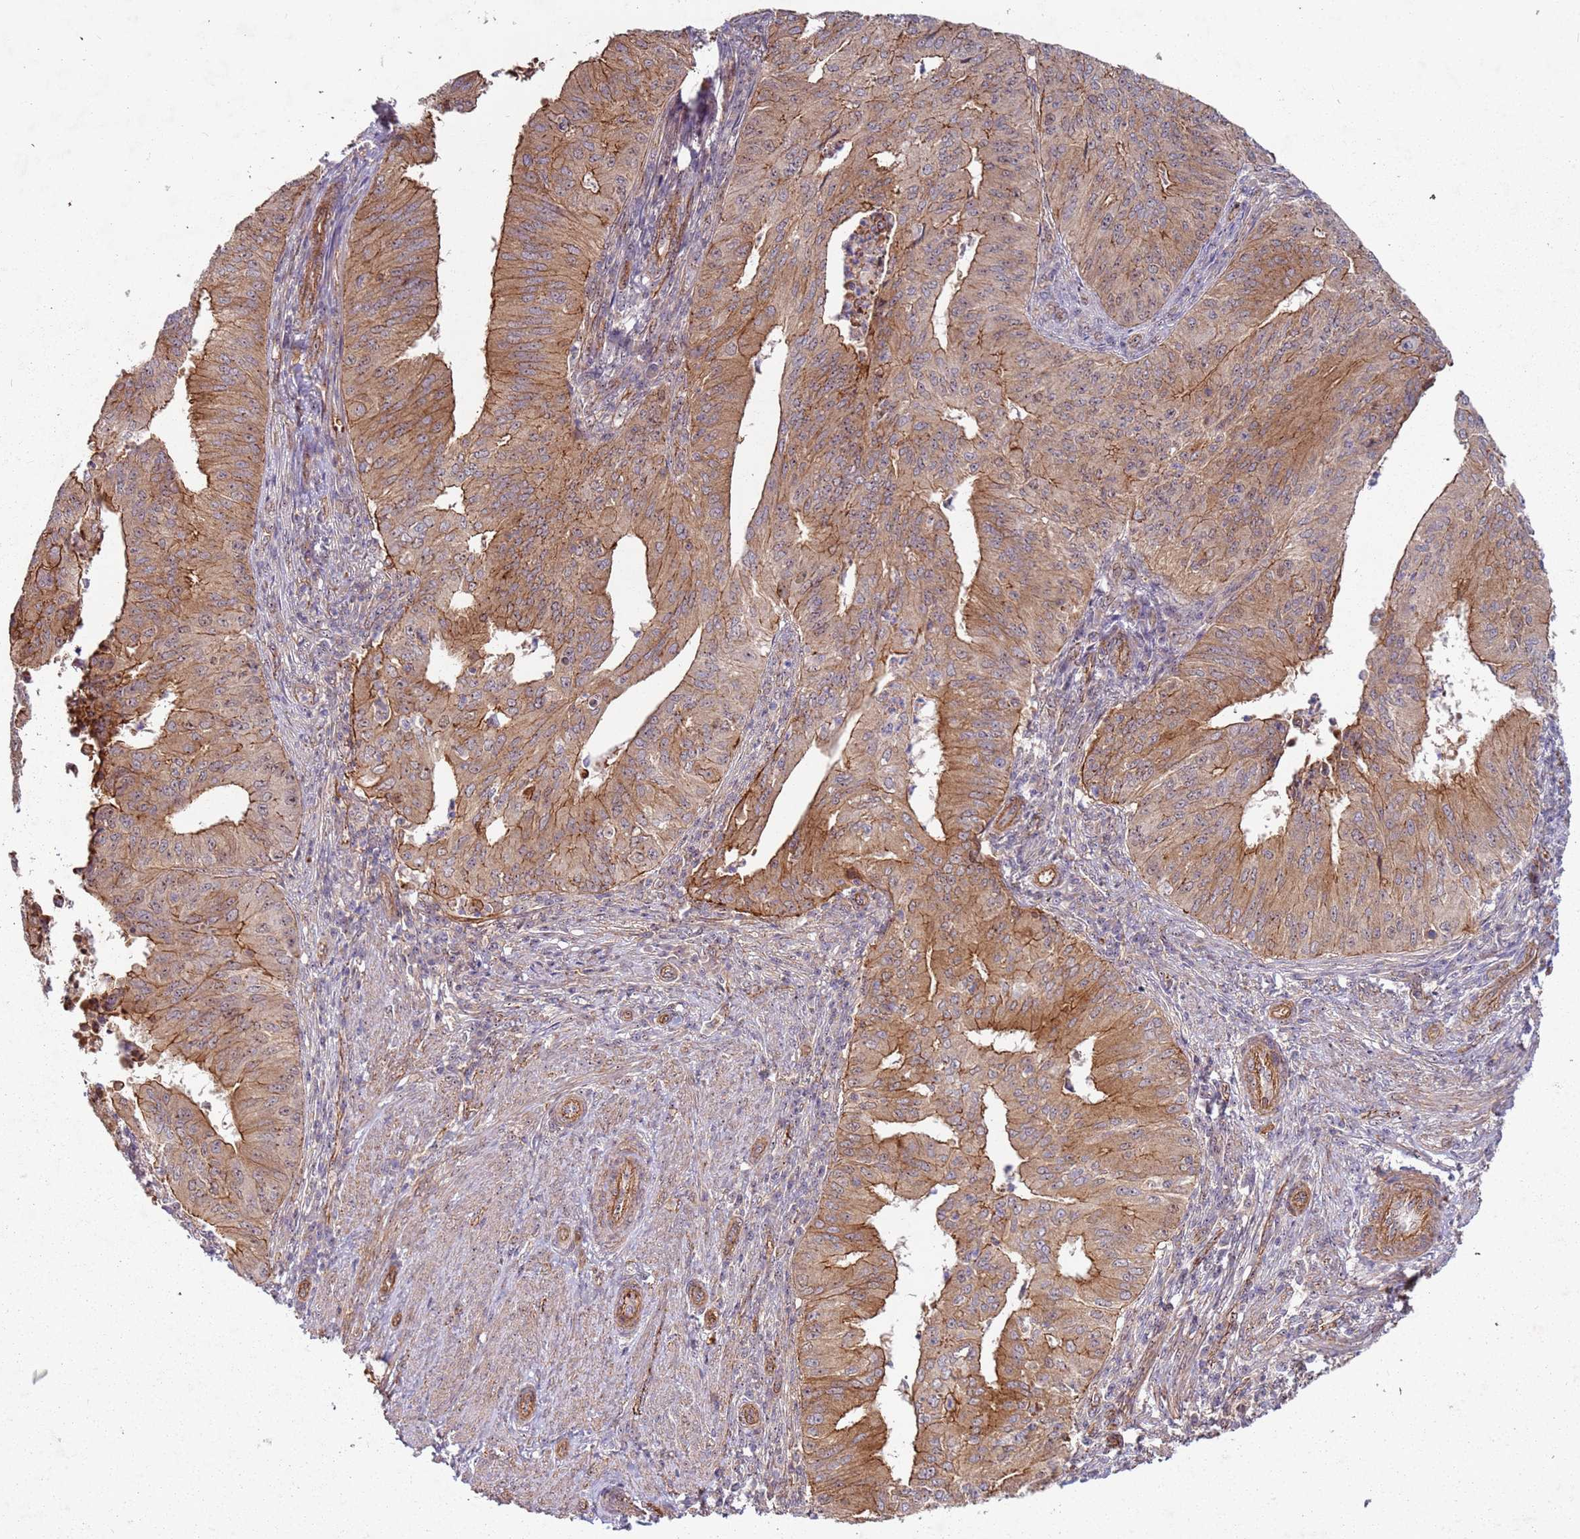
{"staining": {"intensity": "moderate", "quantity": ">75%", "location": "cytoplasmic/membranous"}, "tissue": "endometrial cancer", "cell_type": "Tumor cells", "image_type": "cancer", "snomed": [{"axis": "morphology", "description": "Adenocarcinoma, NOS"}, {"axis": "topography", "description": "Endometrium"}], "caption": "Immunohistochemistry (IHC) of endometrial adenocarcinoma exhibits medium levels of moderate cytoplasmic/membranous expression in approximately >75% of tumor cells. (IHC, brightfield microscopy, high magnification).", "gene": "C2CD4B", "patient": {"sex": "female", "age": 50}}